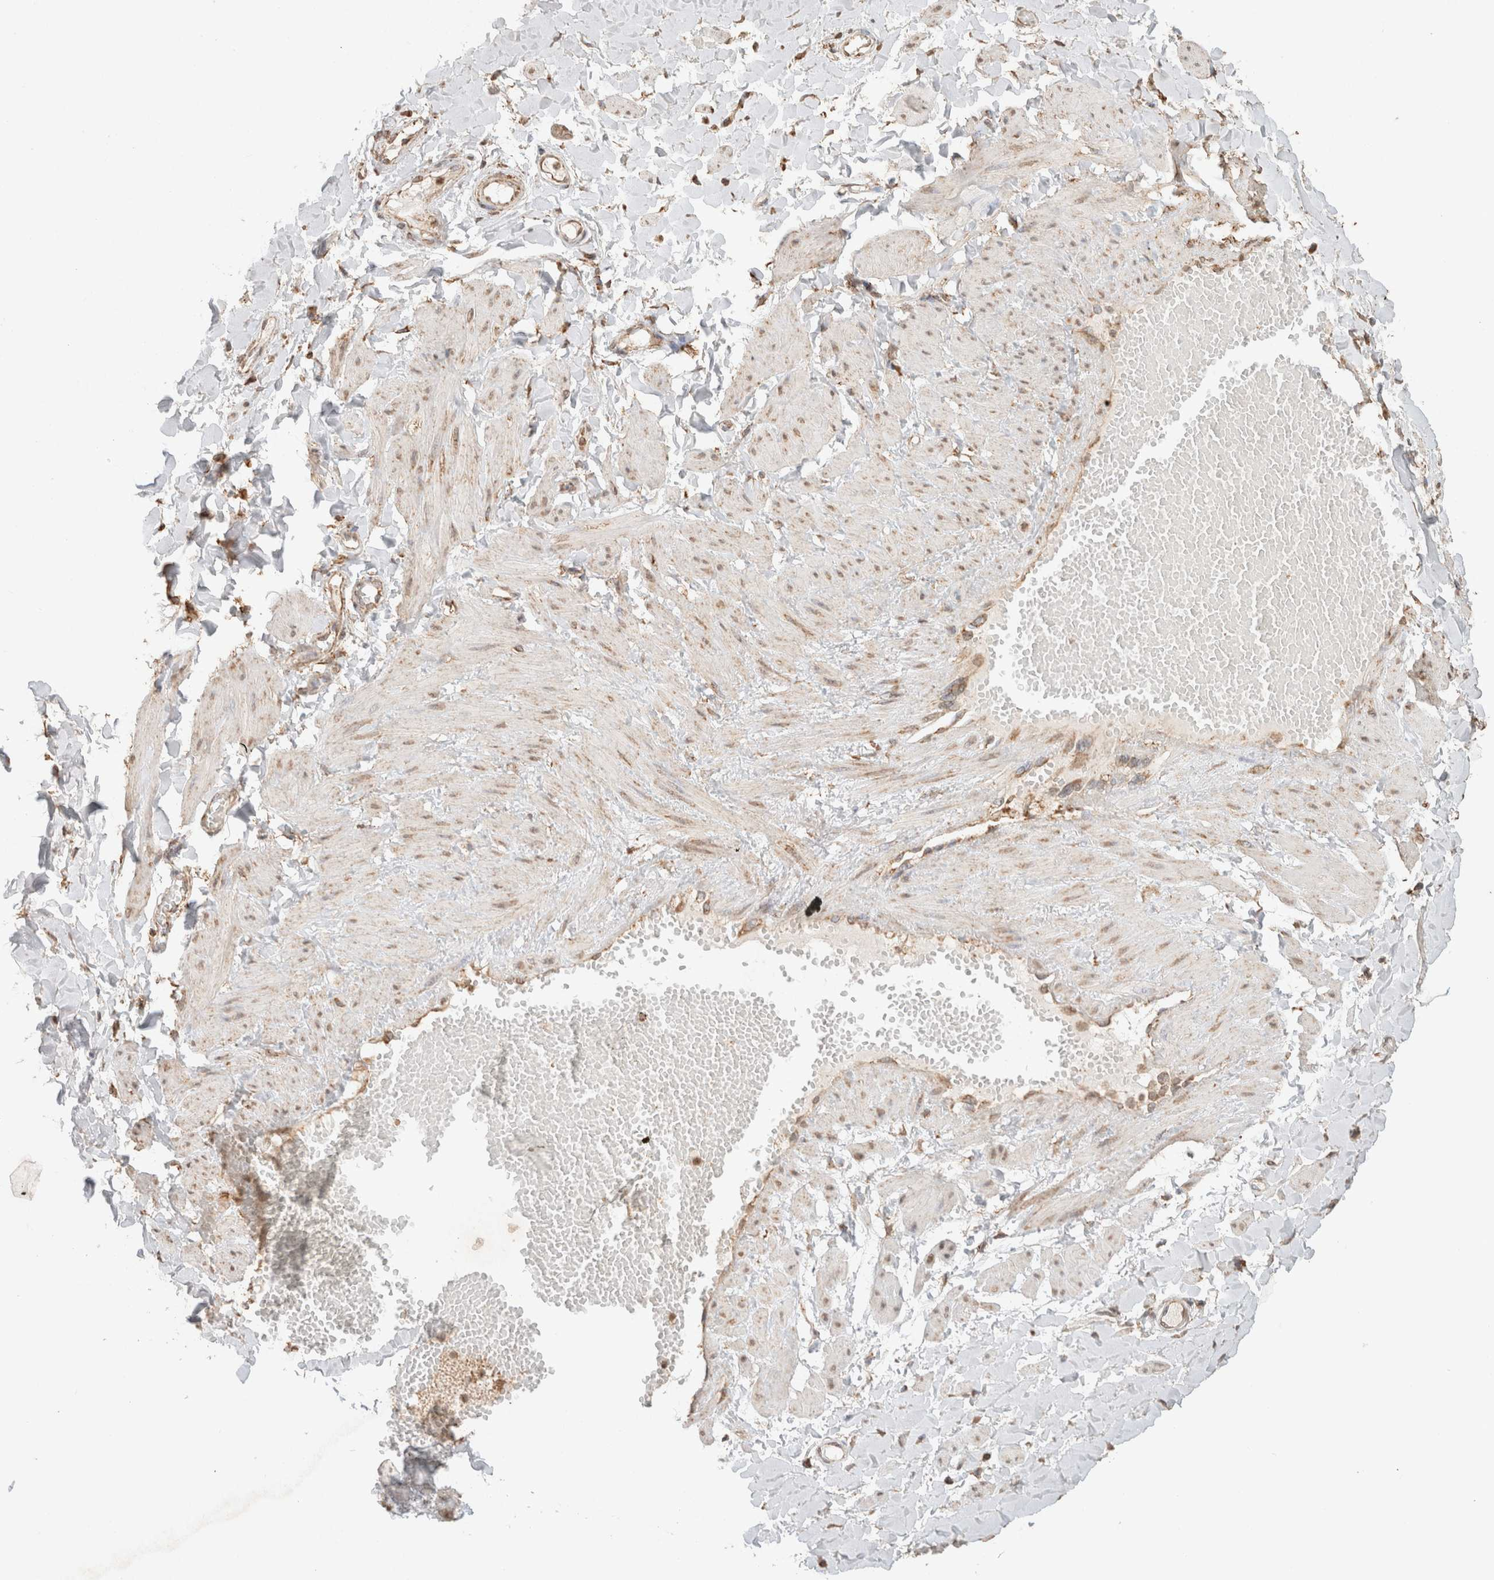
{"staining": {"intensity": "strong", "quantity": ">75%", "location": "cytoplasmic/membranous"}, "tissue": "adipose tissue", "cell_type": "Adipocytes", "image_type": "normal", "snomed": [{"axis": "morphology", "description": "Normal tissue, NOS"}, {"axis": "topography", "description": "Adipose tissue"}, {"axis": "topography", "description": "Vascular tissue"}, {"axis": "topography", "description": "Peripheral nerve tissue"}], "caption": "Adipocytes exhibit high levels of strong cytoplasmic/membranous staining in approximately >75% of cells in unremarkable human adipose tissue.", "gene": "SDC2", "patient": {"sex": "male", "age": 25}}